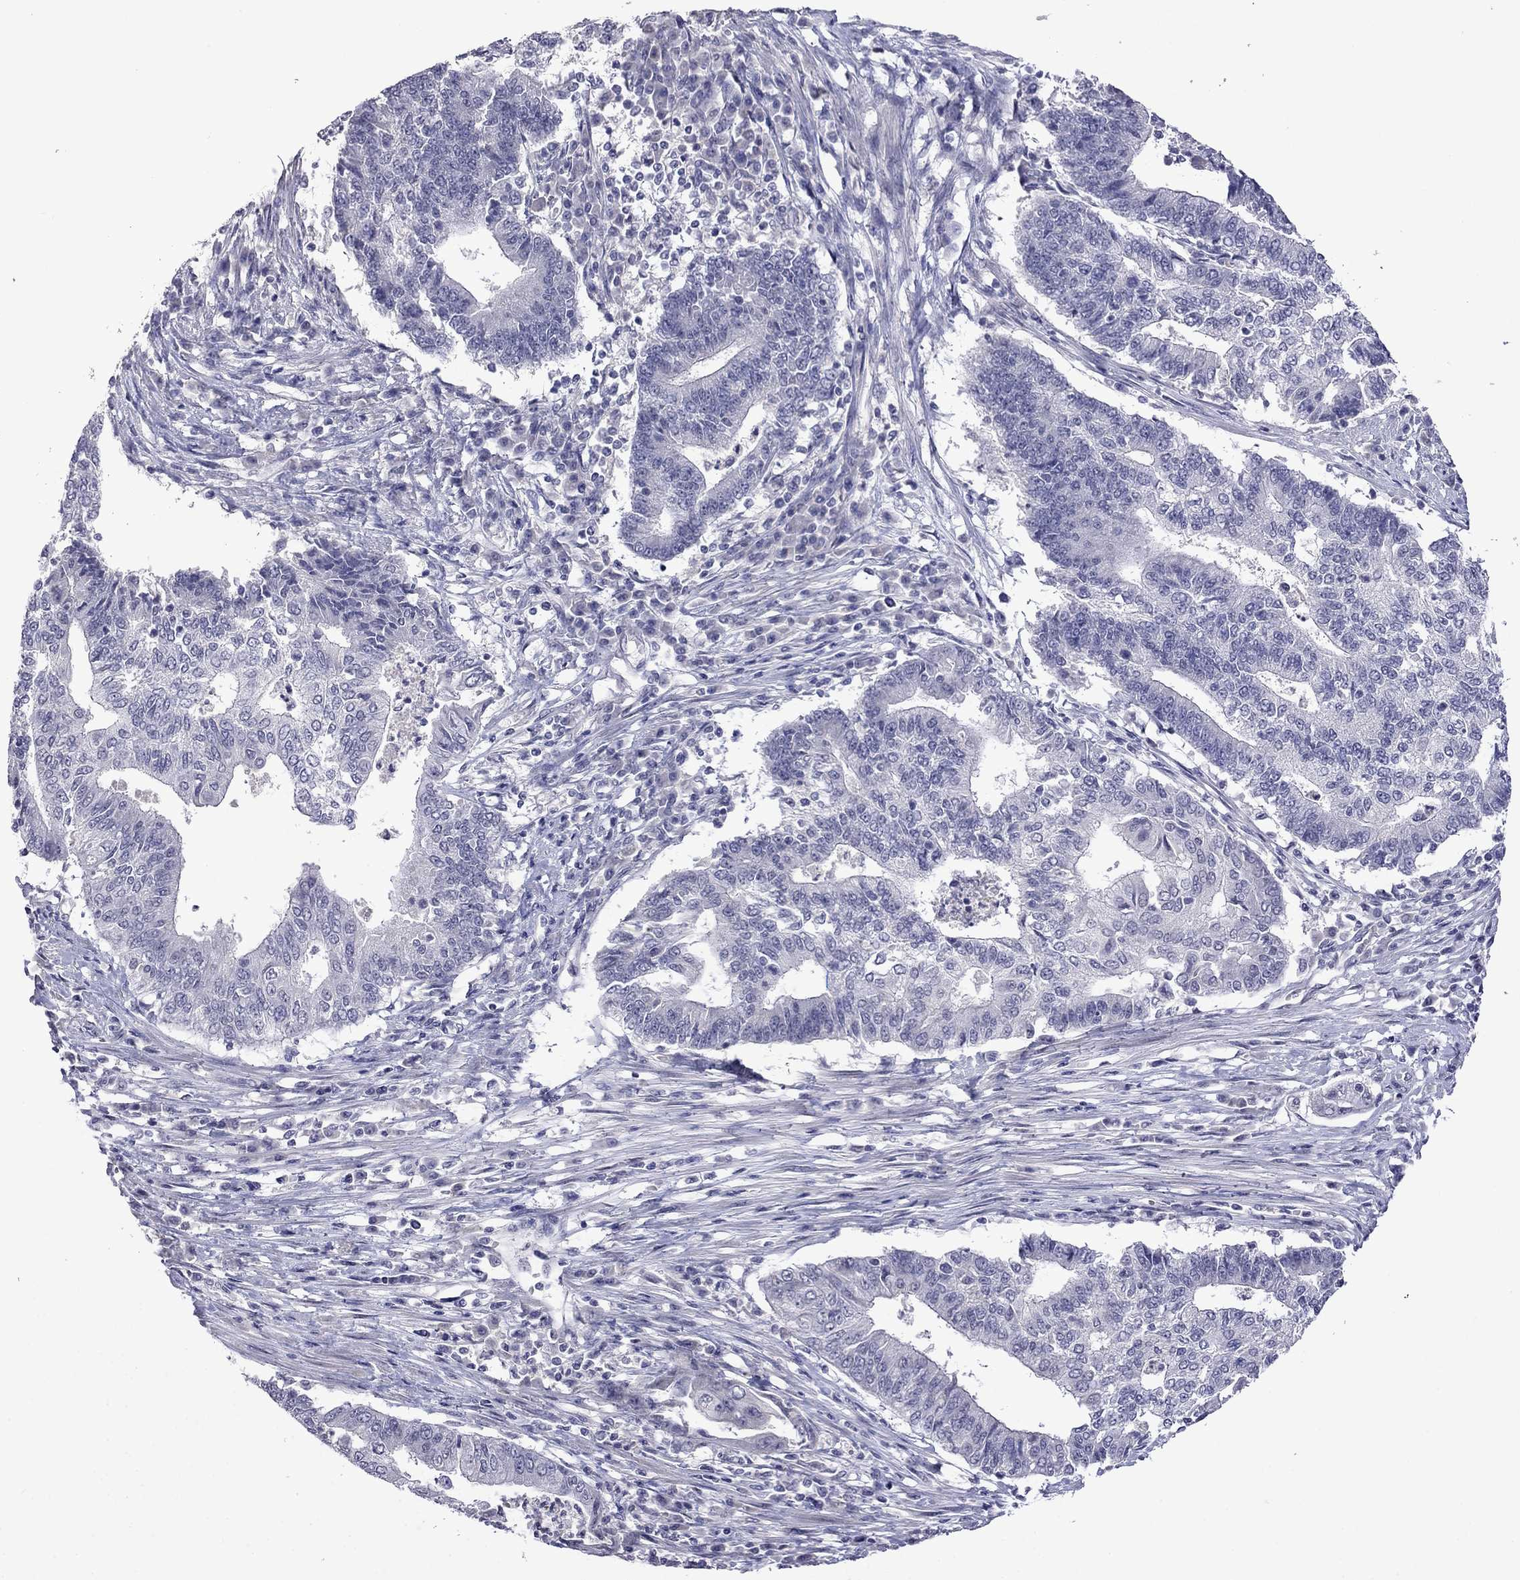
{"staining": {"intensity": "negative", "quantity": "none", "location": "none"}, "tissue": "endometrial cancer", "cell_type": "Tumor cells", "image_type": "cancer", "snomed": [{"axis": "morphology", "description": "Adenocarcinoma, NOS"}, {"axis": "topography", "description": "Uterus"}, {"axis": "topography", "description": "Endometrium"}], "caption": "This is an immunohistochemistry (IHC) photomicrograph of adenocarcinoma (endometrial). There is no positivity in tumor cells.", "gene": "STAR", "patient": {"sex": "female", "age": 54}}